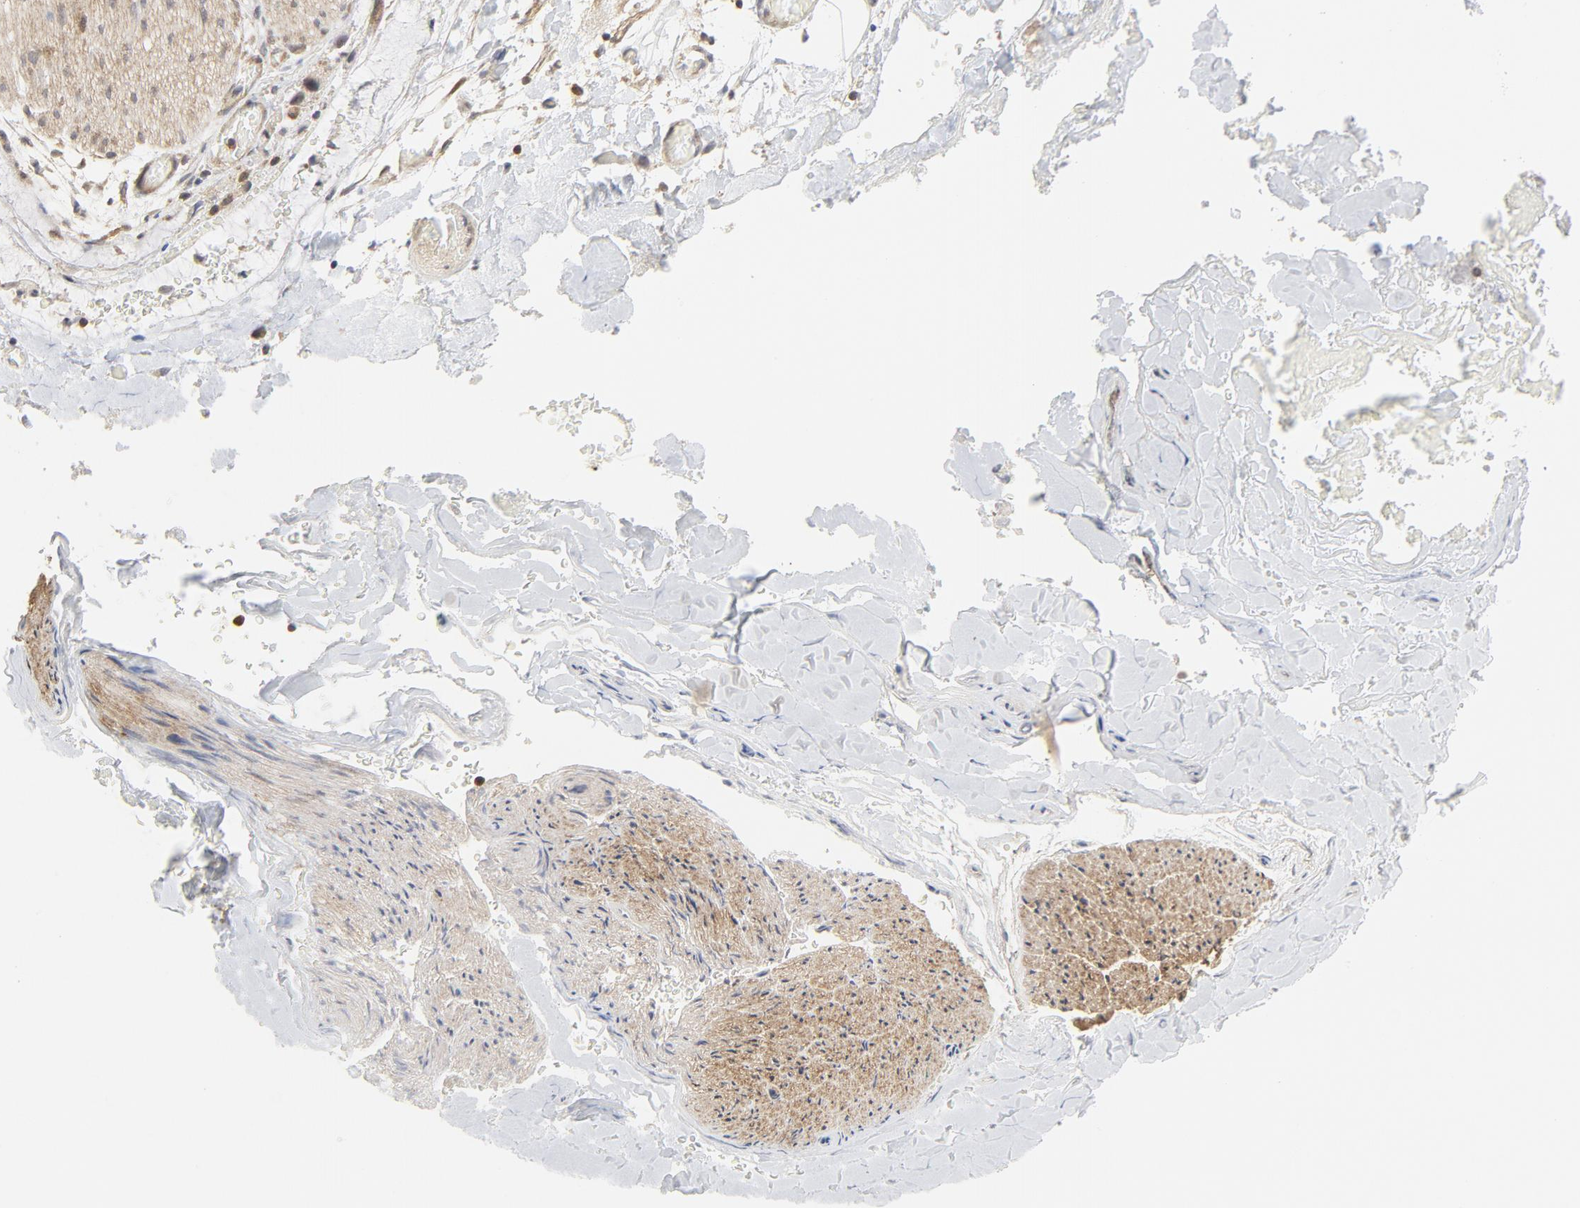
{"staining": {"intensity": "weak", "quantity": ">75%", "location": "cytoplasmic/membranous"}, "tissue": "adipose tissue", "cell_type": "Adipocytes", "image_type": "normal", "snomed": [{"axis": "morphology", "description": "Normal tissue, NOS"}, {"axis": "morphology", "description": "Cholangiocarcinoma"}, {"axis": "topography", "description": "Liver"}, {"axis": "topography", "description": "Peripheral nerve tissue"}], "caption": "DAB immunohistochemical staining of unremarkable human adipose tissue shows weak cytoplasmic/membranous protein positivity in about >75% of adipocytes. Immunohistochemistry (ihc) stains the protein of interest in brown and the nuclei are stained blue.", "gene": "MAP2K7", "patient": {"sex": "male", "age": 50}}